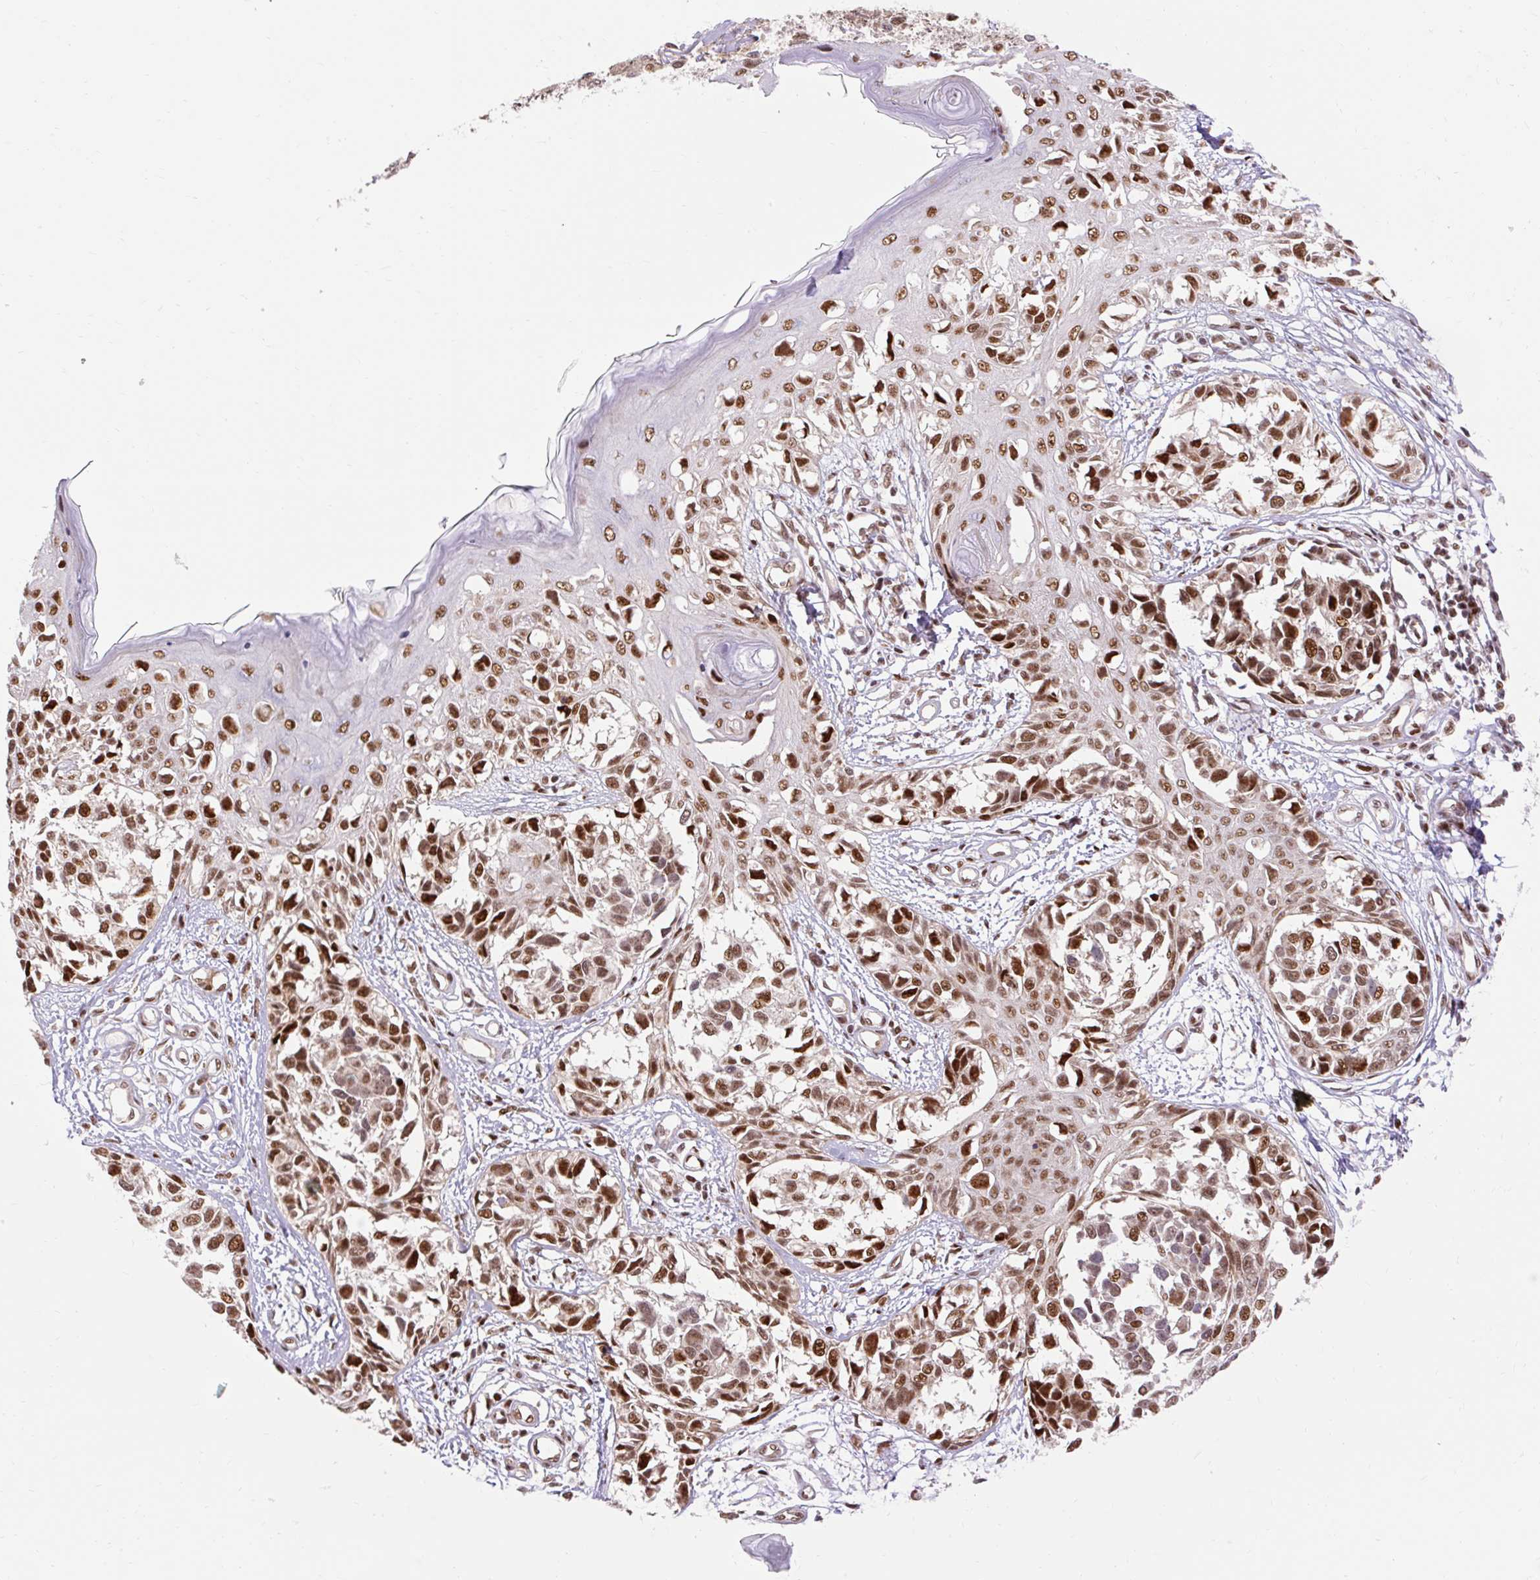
{"staining": {"intensity": "moderate", "quantity": ">75%", "location": "nuclear"}, "tissue": "melanoma", "cell_type": "Tumor cells", "image_type": "cancer", "snomed": [{"axis": "morphology", "description": "Malignant melanoma, NOS"}, {"axis": "topography", "description": "Skin"}], "caption": "Protein expression analysis of melanoma reveals moderate nuclear staining in approximately >75% of tumor cells.", "gene": "MECOM", "patient": {"sex": "male", "age": 73}}